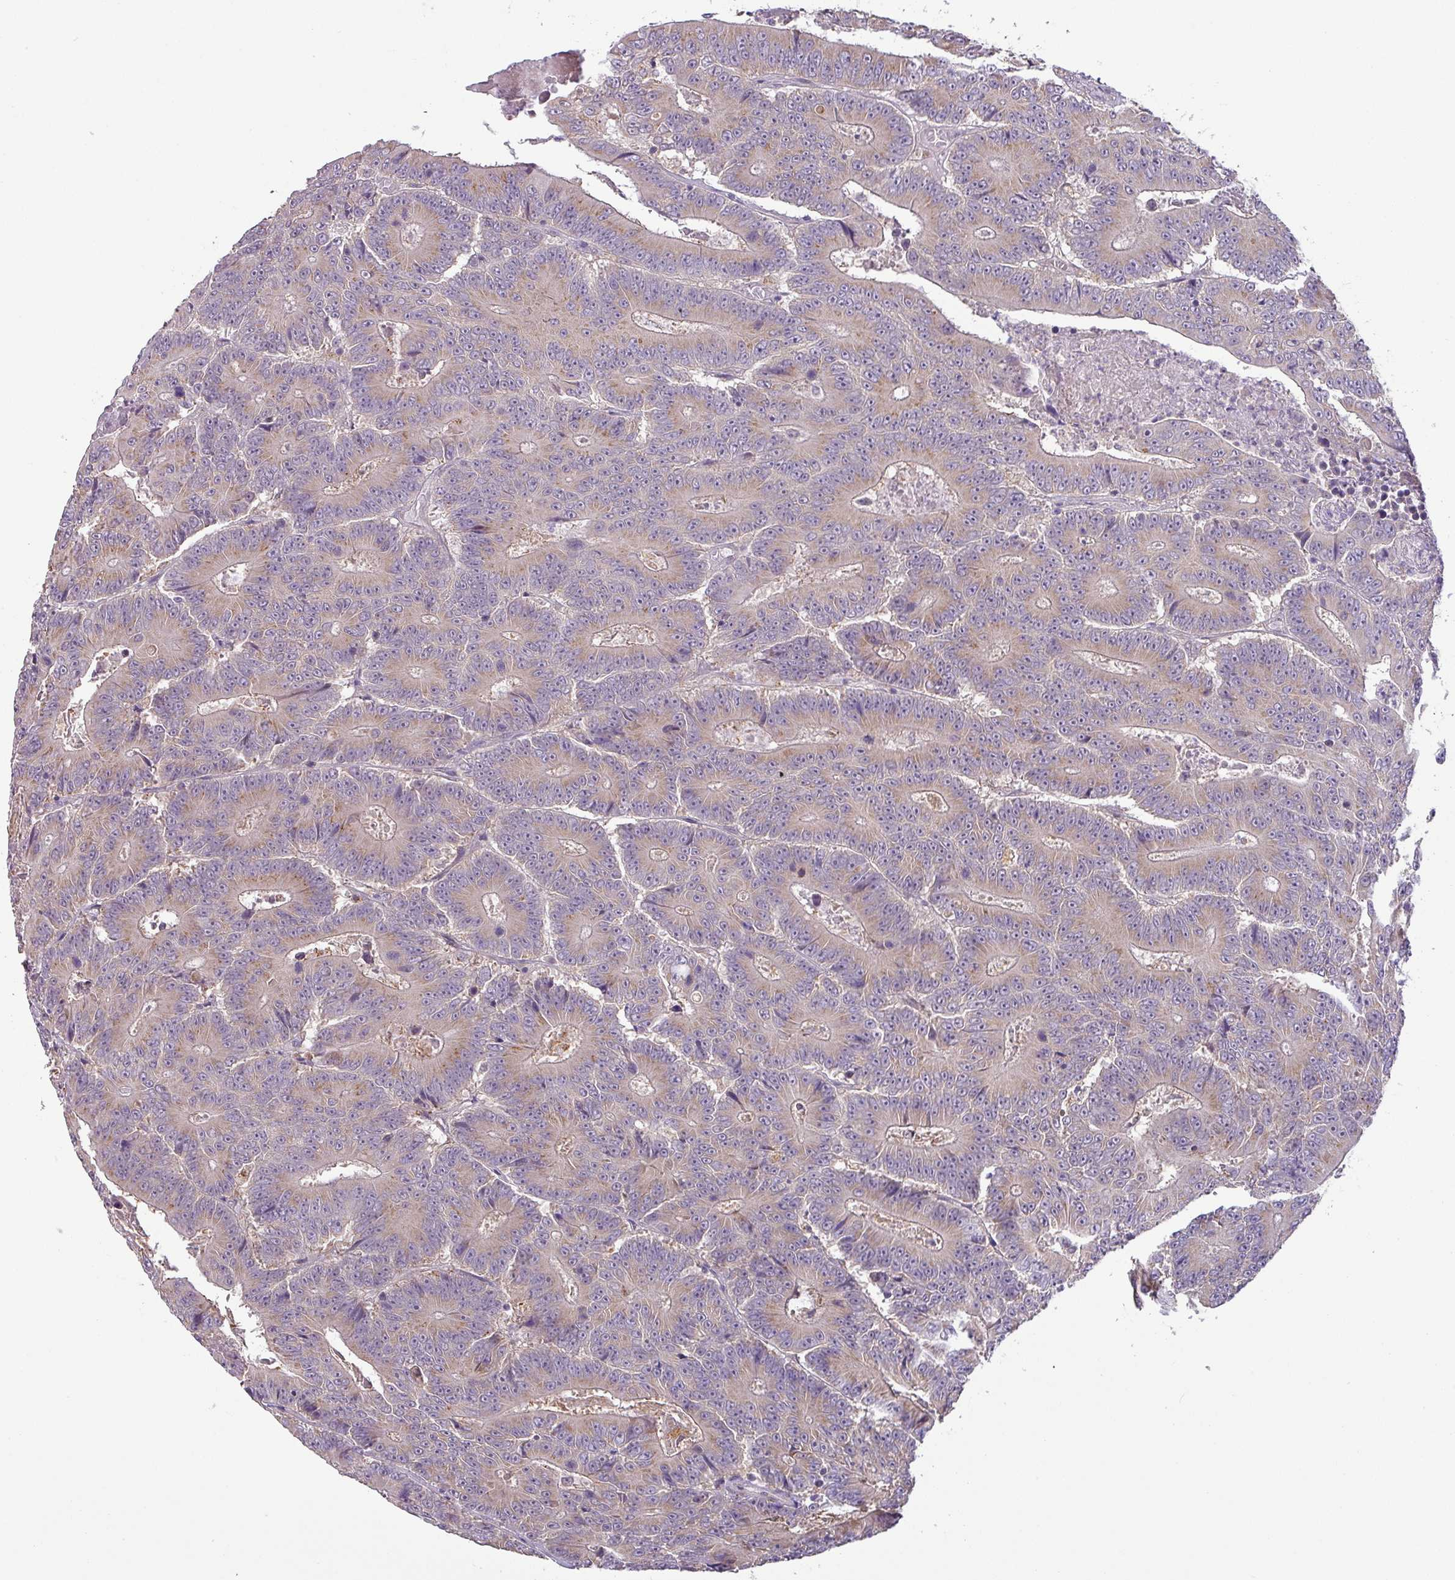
{"staining": {"intensity": "negative", "quantity": "none", "location": "none"}, "tissue": "colorectal cancer", "cell_type": "Tumor cells", "image_type": "cancer", "snomed": [{"axis": "morphology", "description": "Adenocarcinoma, NOS"}, {"axis": "topography", "description": "Colon"}], "caption": "There is no significant positivity in tumor cells of colorectal cancer (adenocarcinoma). Nuclei are stained in blue.", "gene": "GALNT12", "patient": {"sex": "male", "age": 83}}